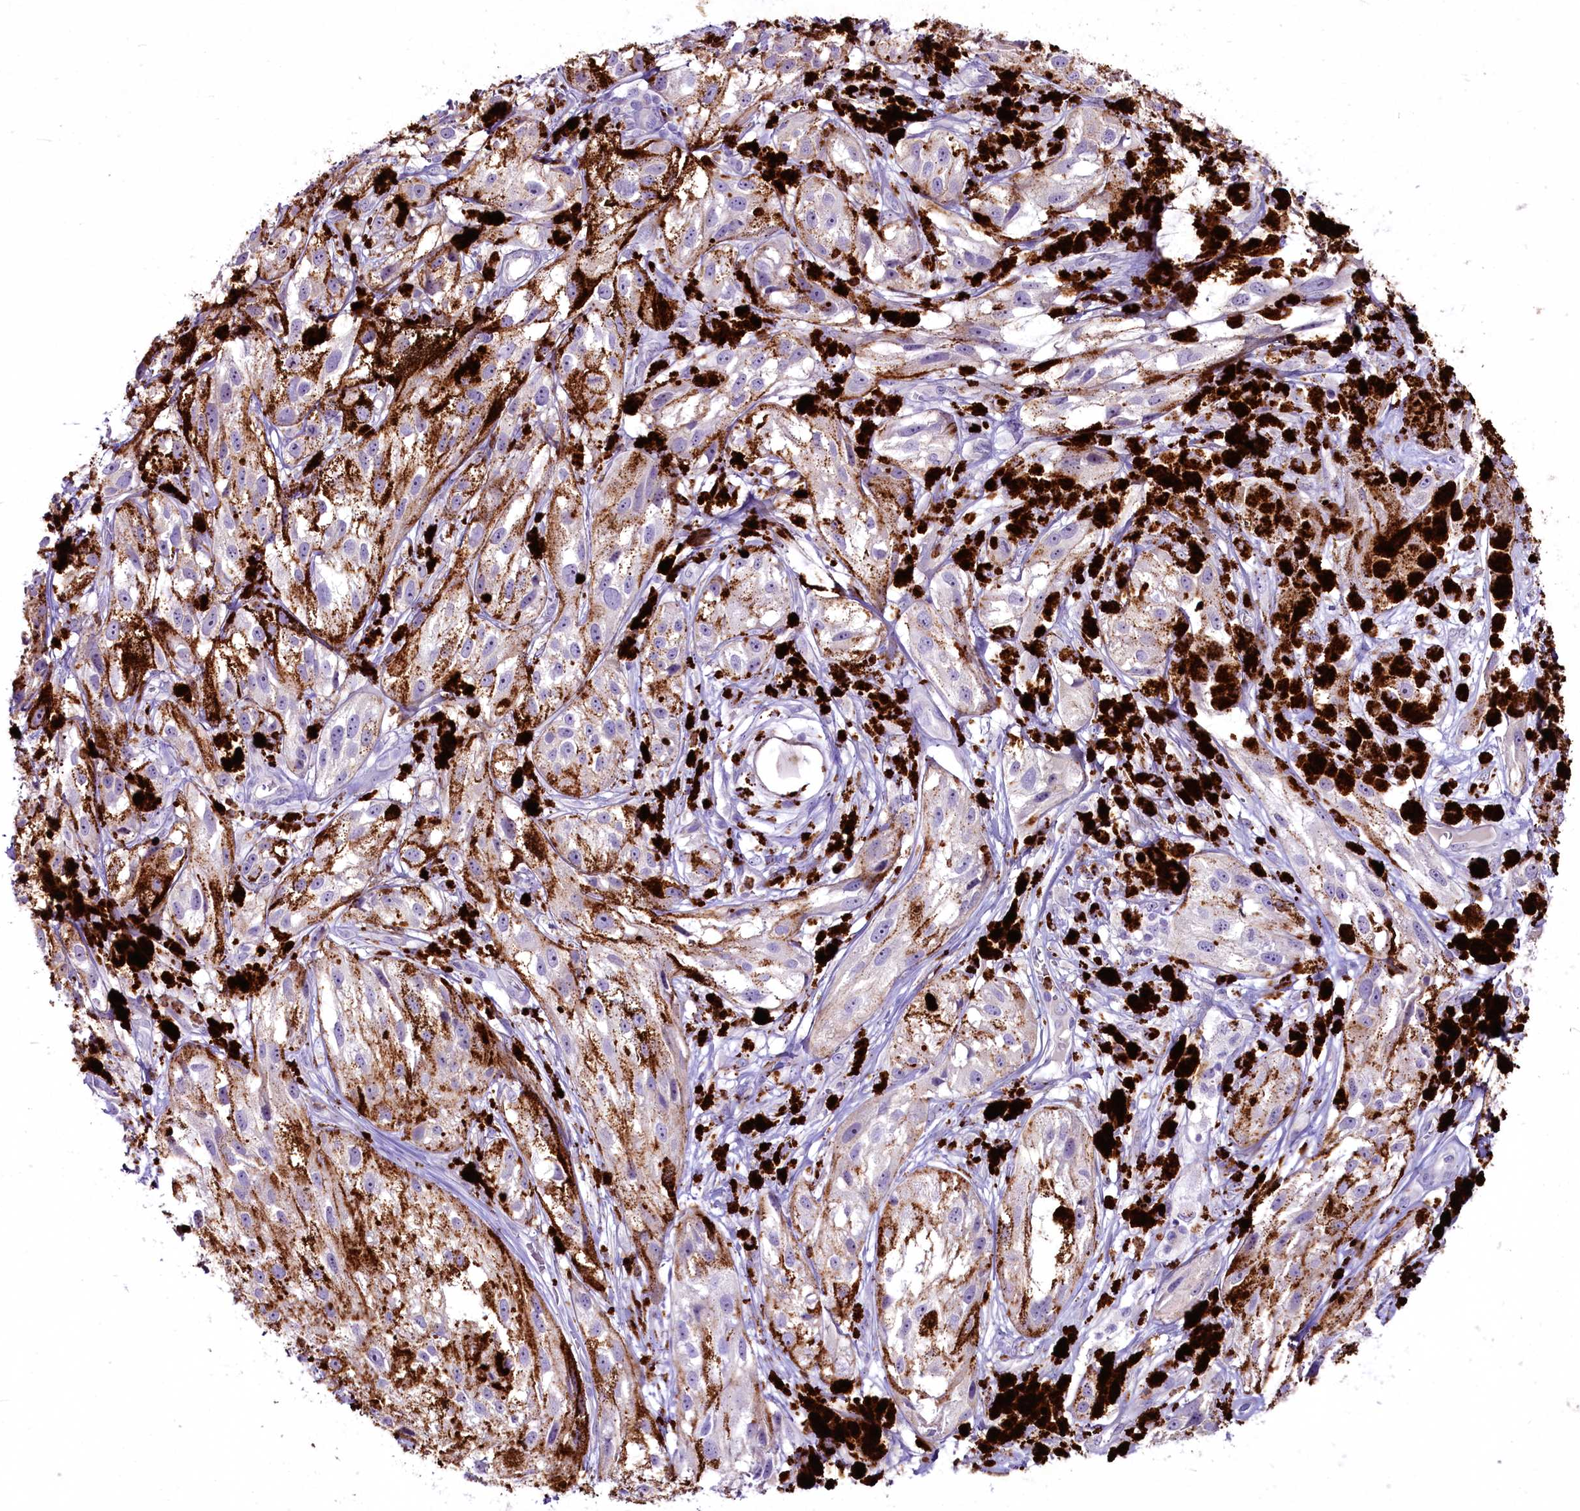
{"staining": {"intensity": "negative", "quantity": "none", "location": "none"}, "tissue": "melanoma", "cell_type": "Tumor cells", "image_type": "cancer", "snomed": [{"axis": "morphology", "description": "Malignant melanoma, NOS"}, {"axis": "topography", "description": "Skin"}], "caption": "Immunohistochemistry (IHC) histopathology image of malignant melanoma stained for a protein (brown), which demonstrates no staining in tumor cells. Brightfield microscopy of immunohistochemistry stained with DAB (brown) and hematoxylin (blue), captured at high magnification.", "gene": "FAM209B", "patient": {"sex": "male", "age": 88}}